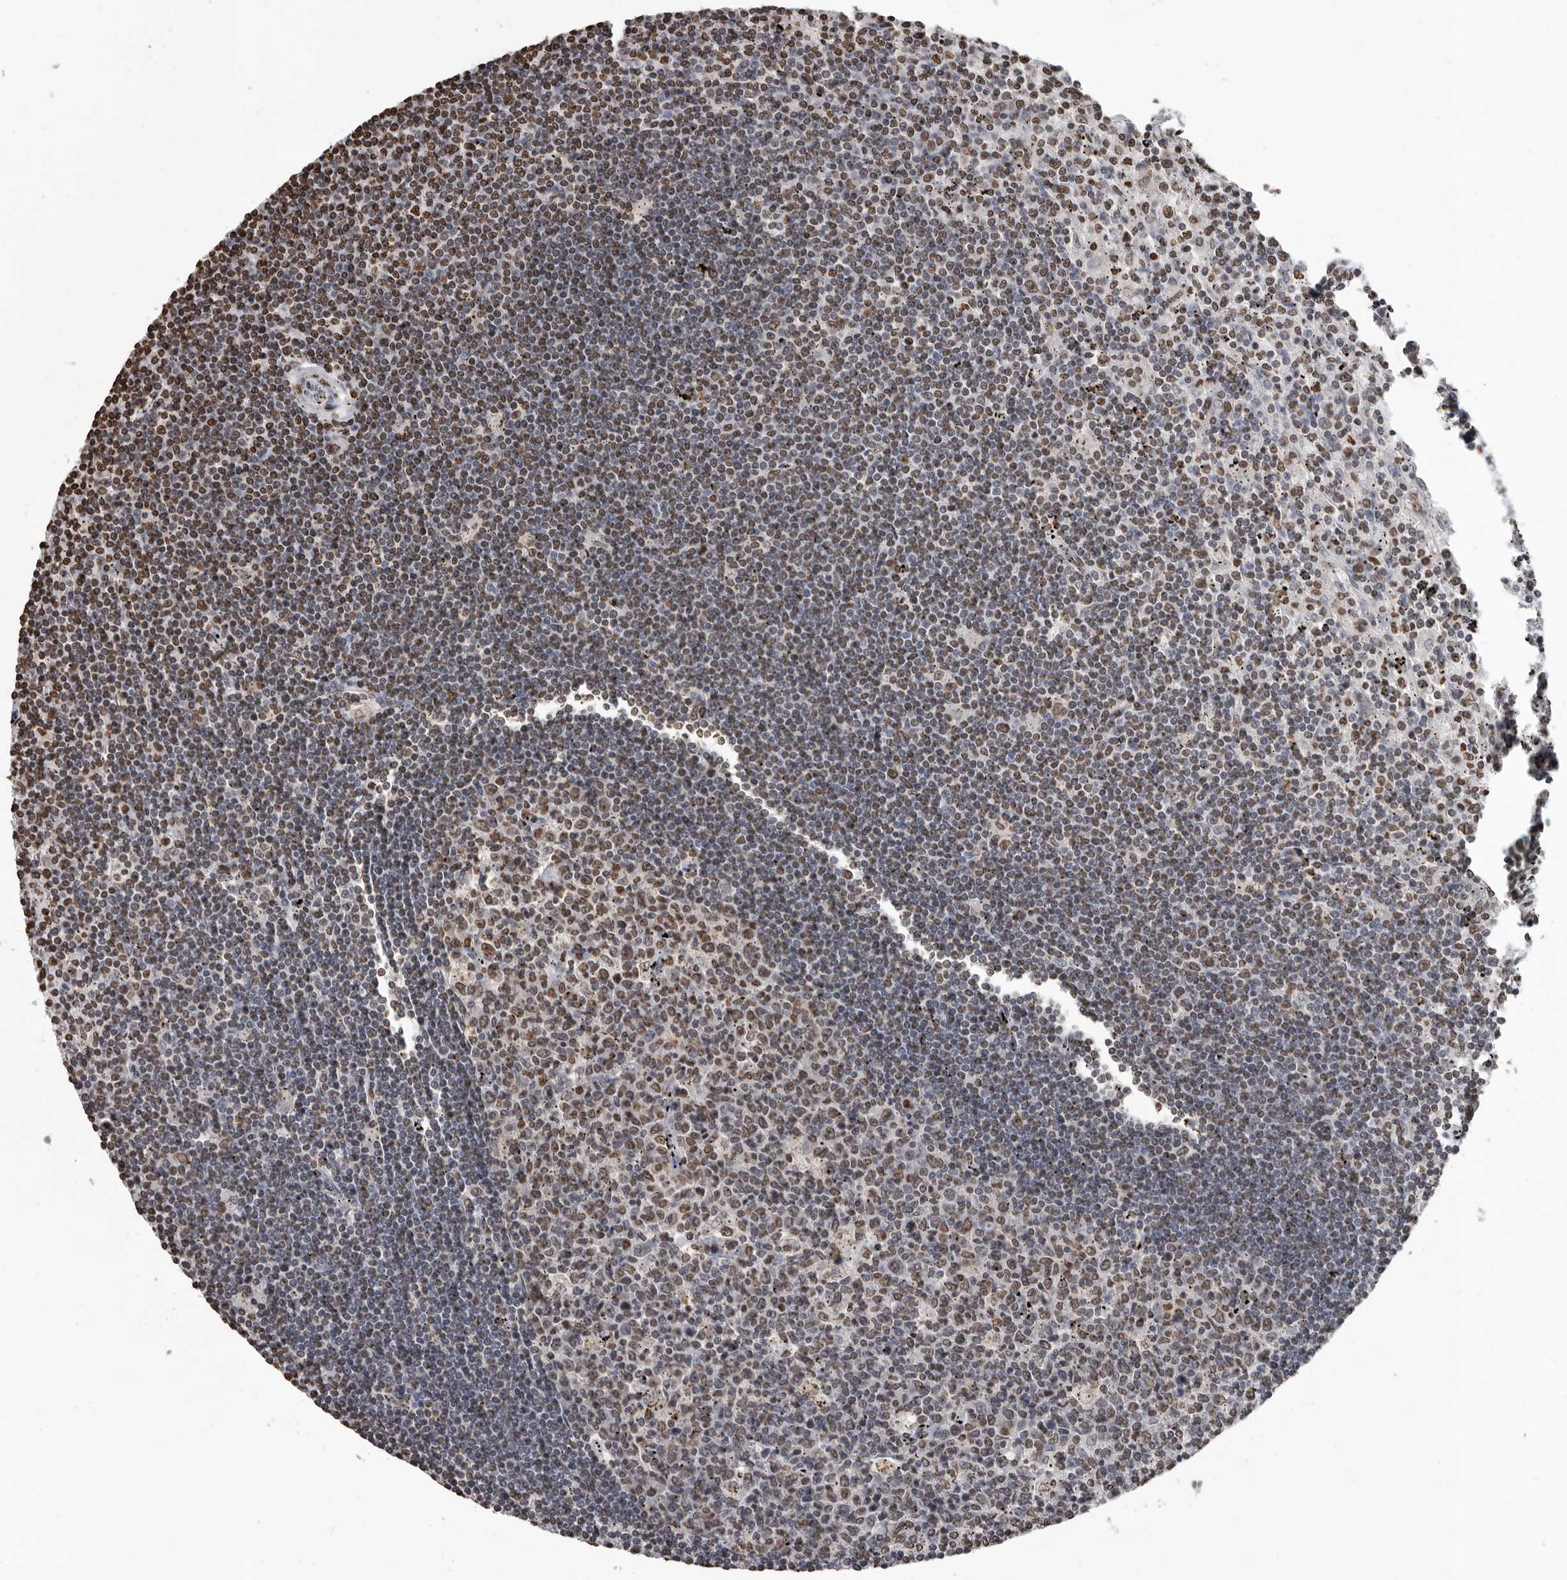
{"staining": {"intensity": "moderate", "quantity": ">75%", "location": "nuclear"}, "tissue": "lymphoma", "cell_type": "Tumor cells", "image_type": "cancer", "snomed": [{"axis": "morphology", "description": "Malignant lymphoma, non-Hodgkin's type, Low grade"}, {"axis": "topography", "description": "Spleen"}], "caption": "Tumor cells reveal medium levels of moderate nuclear positivity in about >75% of cells in lymphoma.", "gene": "AHR", "patient": {"sex": "male", "age": 76}}